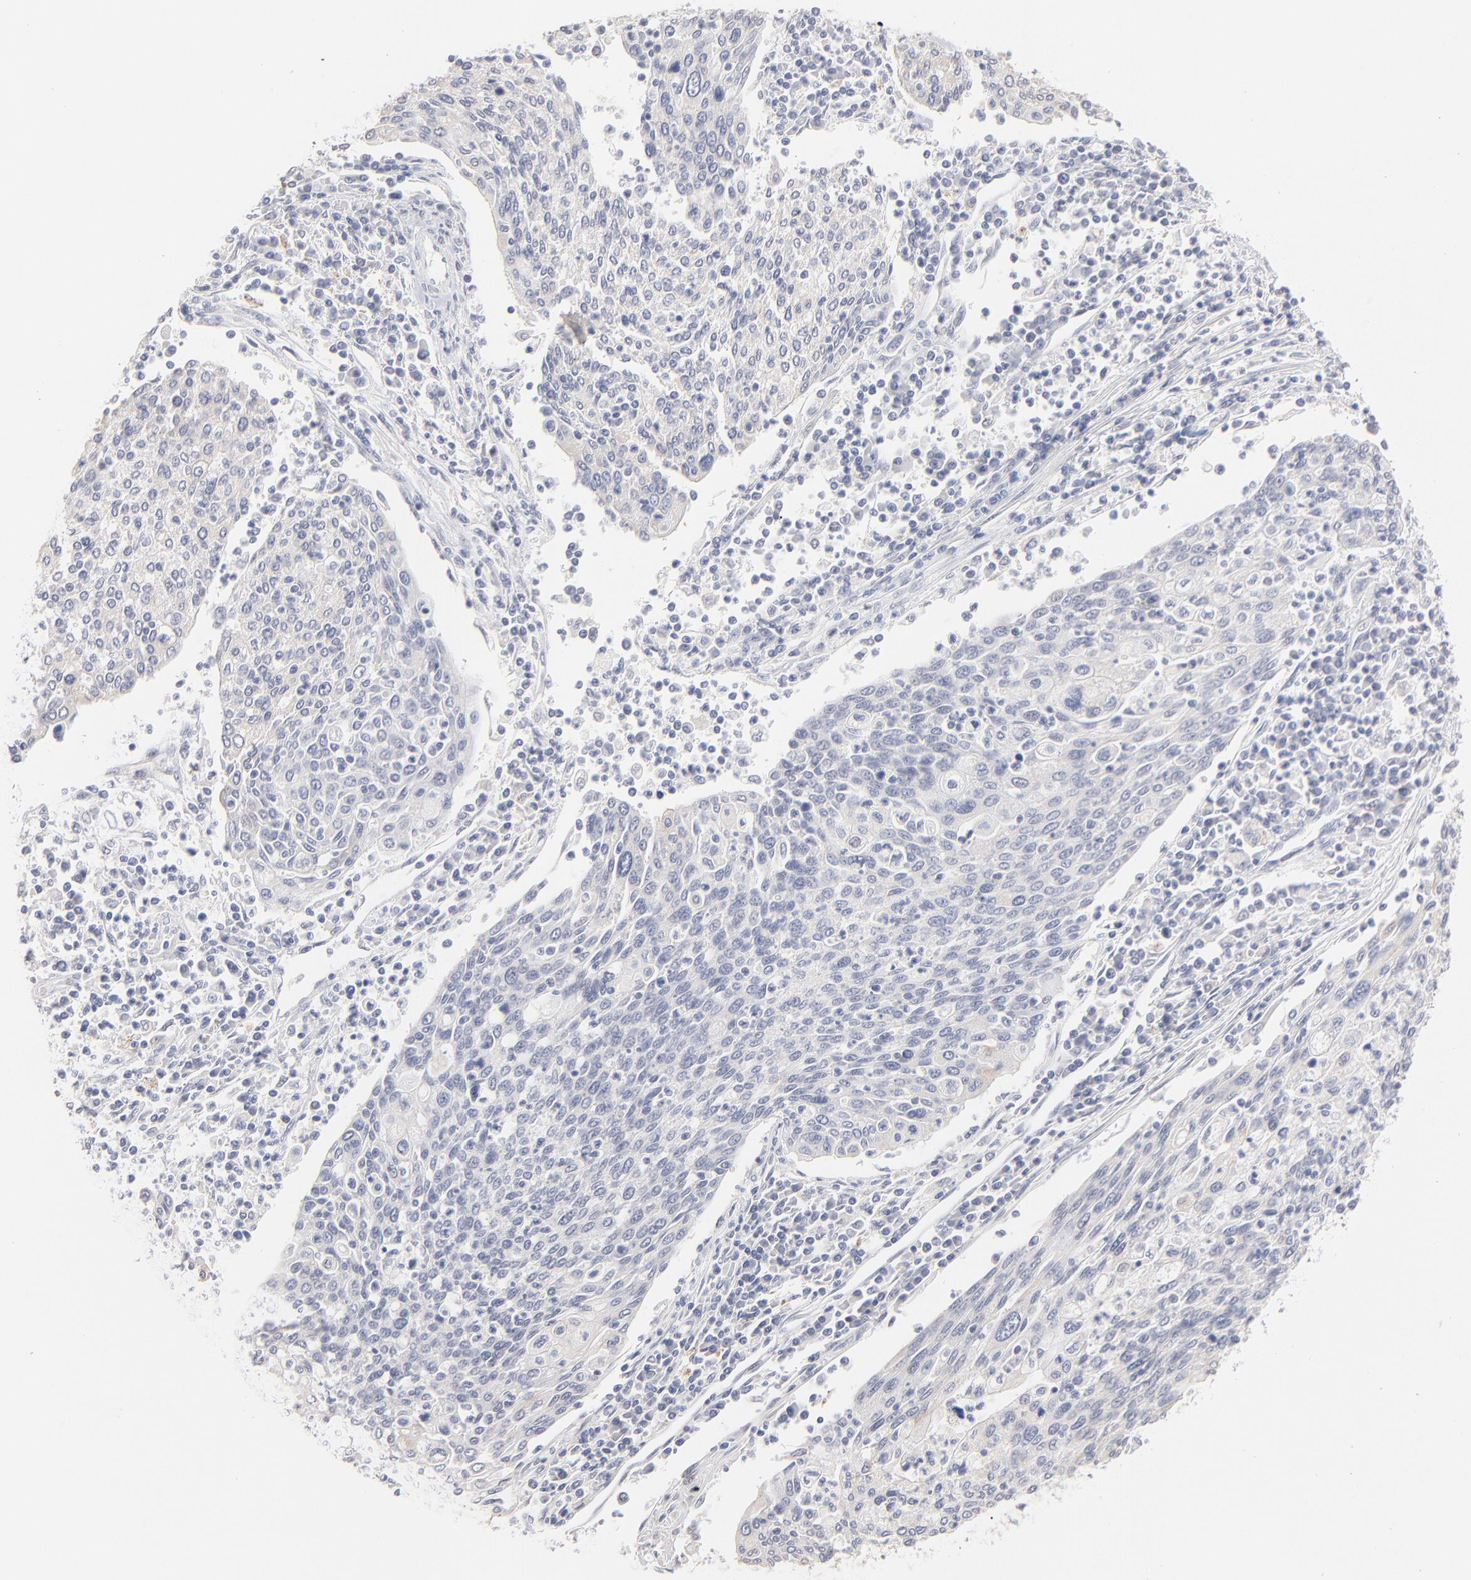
{"staining": {"intensity": "negative", "quantity": "none", "location": "none"}, "tissue": "cervical cancer", "cell_type": "Tumor cells", "image_type": "cancer", "snomed": [{"axis": "morphology", "description": "Squamous cell carcinoma, NOS"}, {"axis": "topography", "description": "Cervix"}], "caption": "This is an IHC histopathology image of human cervical cancer. There is no expression in tumor cells.", "gene": "RBM3", "patient": {"sex": "female", "age": 40}}